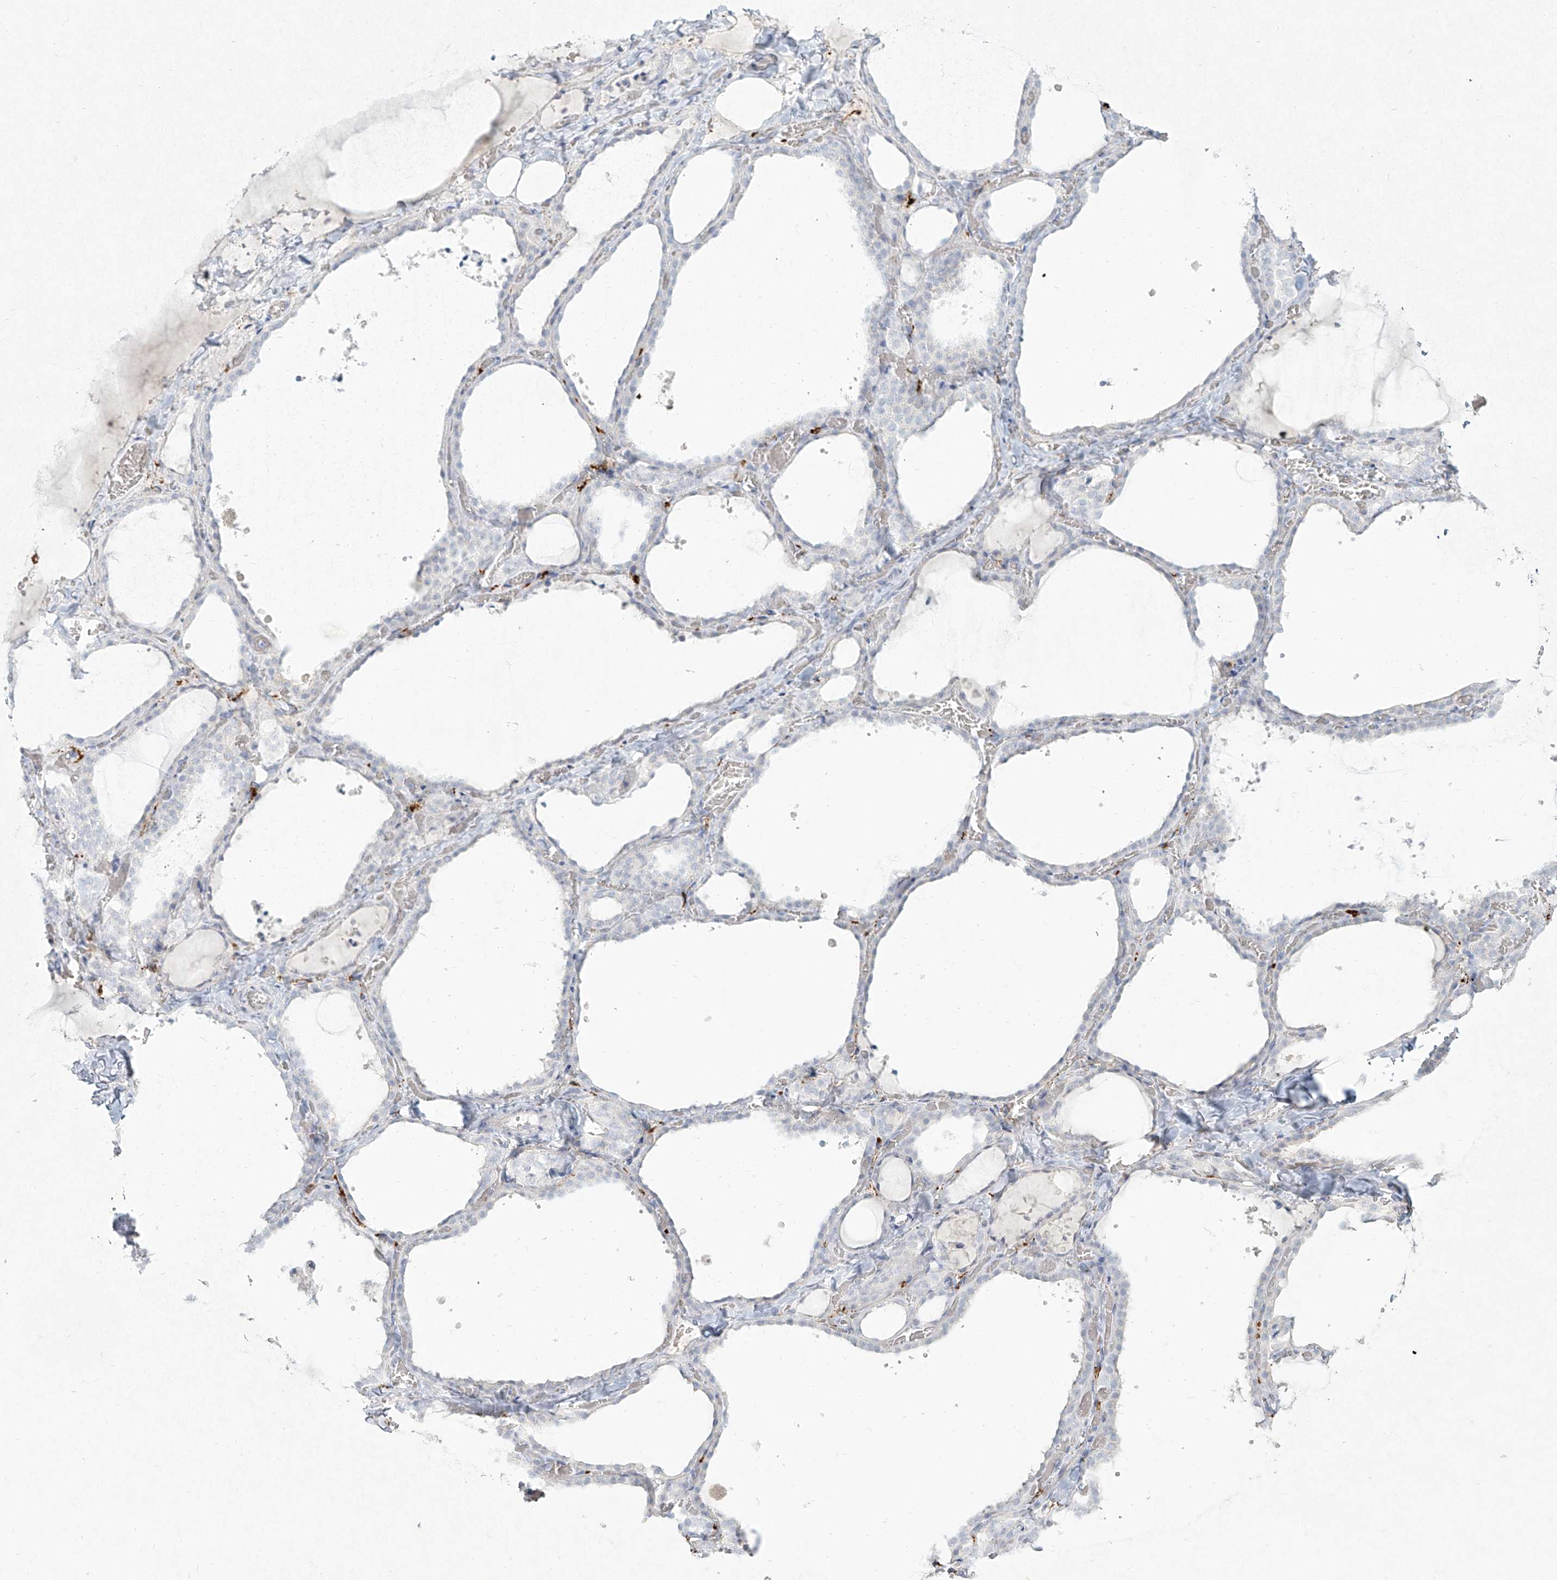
{"staining": {"intensity": "negative", "quantity": "none", "location": "none"}, "tissue": "thyroid gland", "cell_type": "Glandular cells", "image_type": "normal", "snomed": [{"axis": "morphology", "description": "Normal tissue, NOS"}, {"axis": "topography", "description": "Thyroid gland"}], "caption": "Human thyroid gland stained for a protein using immunohistochemistry (IHC) exhibits no expression in glandular cells.", "gene": "CD209", "patient": {"sex": "female", "age": 22}}